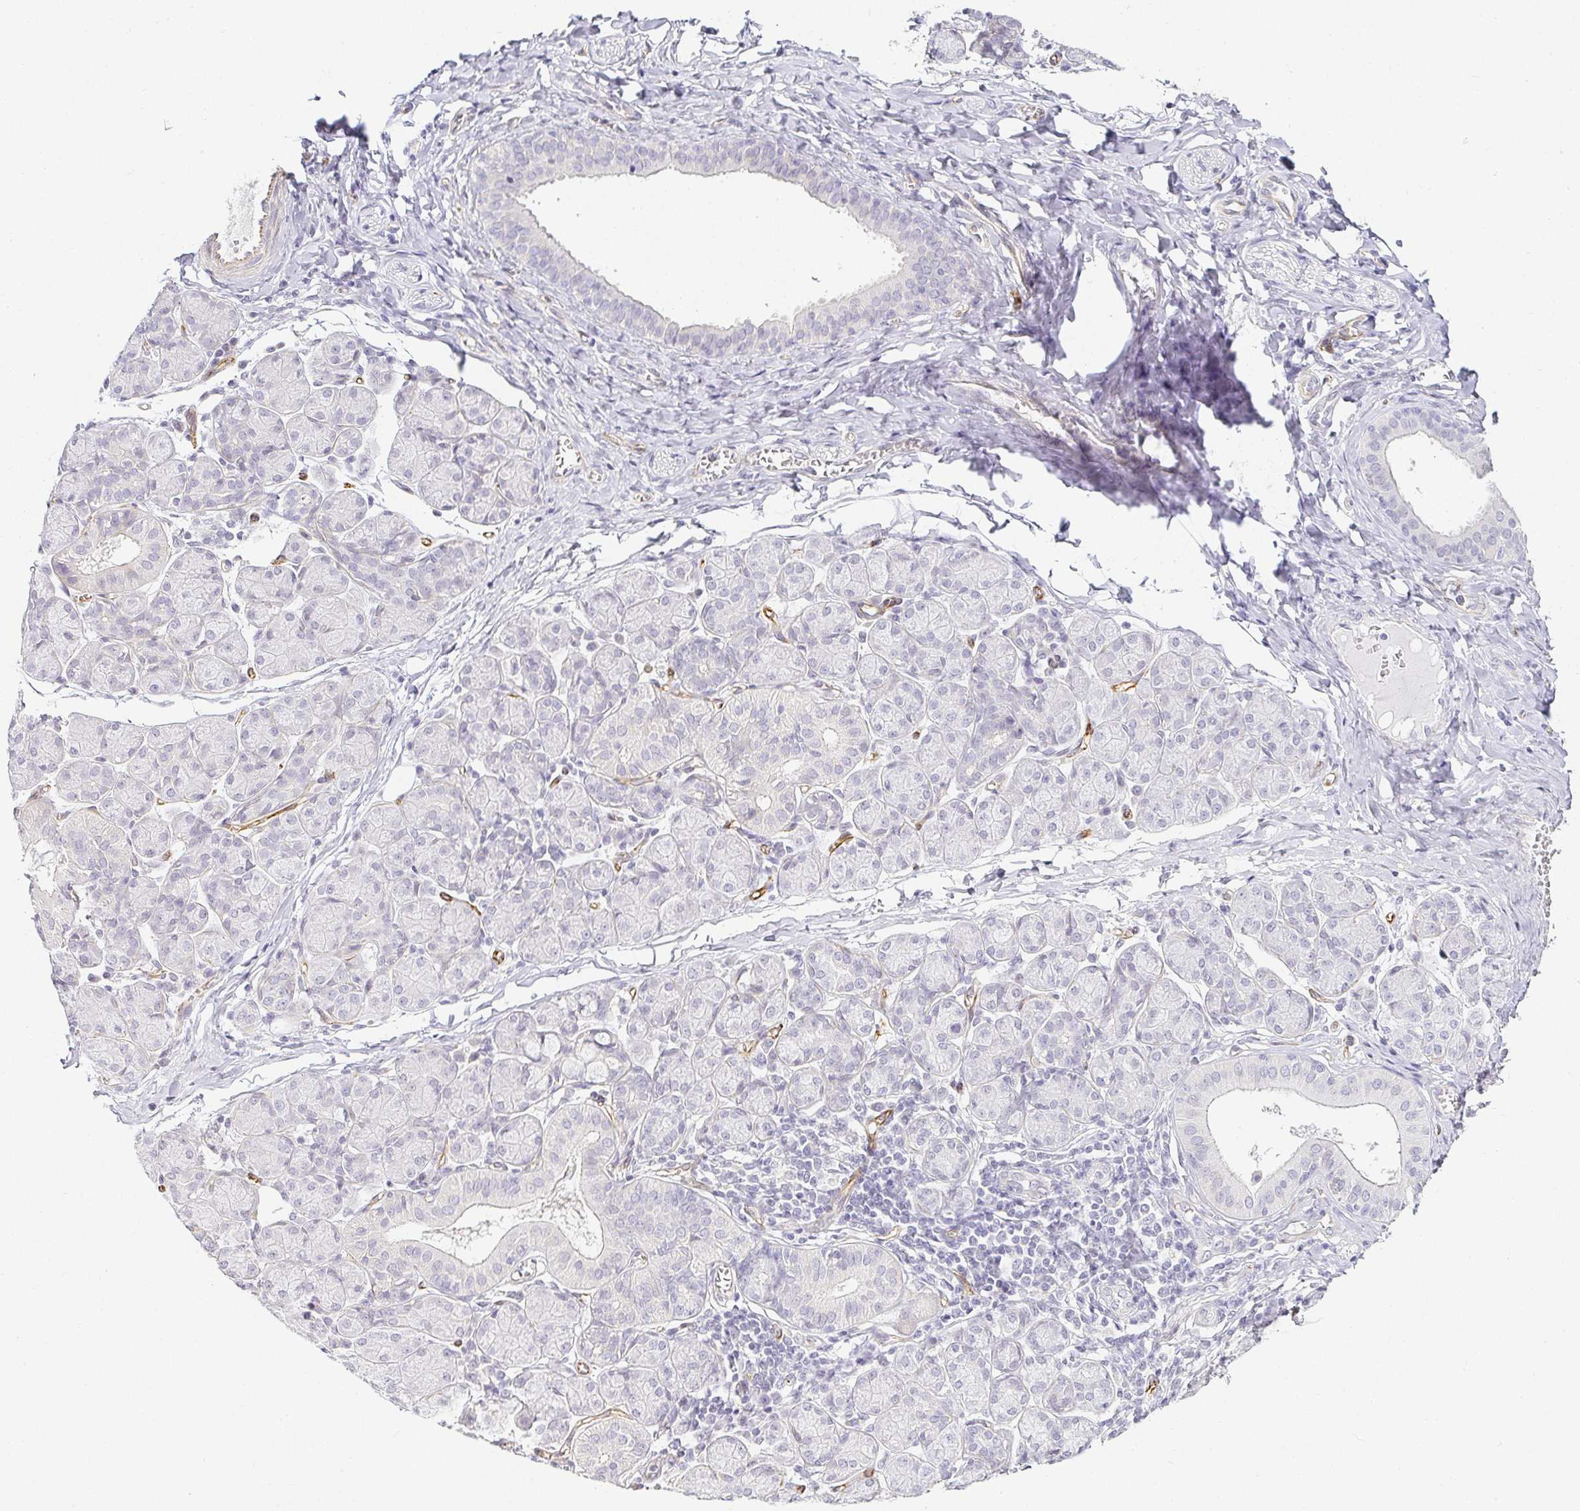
{"staining": {"intensity": "negative", "quantity": "none", "location": "none"}, "tissue": "salivary gland", "cell_type": "Glandular cells", "image_type": "normal", "snomed": [{"axis": "morphology", "description": "Normal tissue, NOS"}, {"axis": "morphology", "description": "Inflammation, NOS"}, {"axis": "topography", "description": "Lymph node"}, {"axis": "topography", "description": "Salivary gland"}], "caption": "IHC micrograph of unremarkable human salivary gland stained for a protein (brown), which shows no staining in glandular cells. Brightfield microscopy of IHC stained with DAB (brown) and hematoxylin (blue), captured at high magnification.", "gene": "ACAN", "patient": {"sex": "male", "age": 3}}